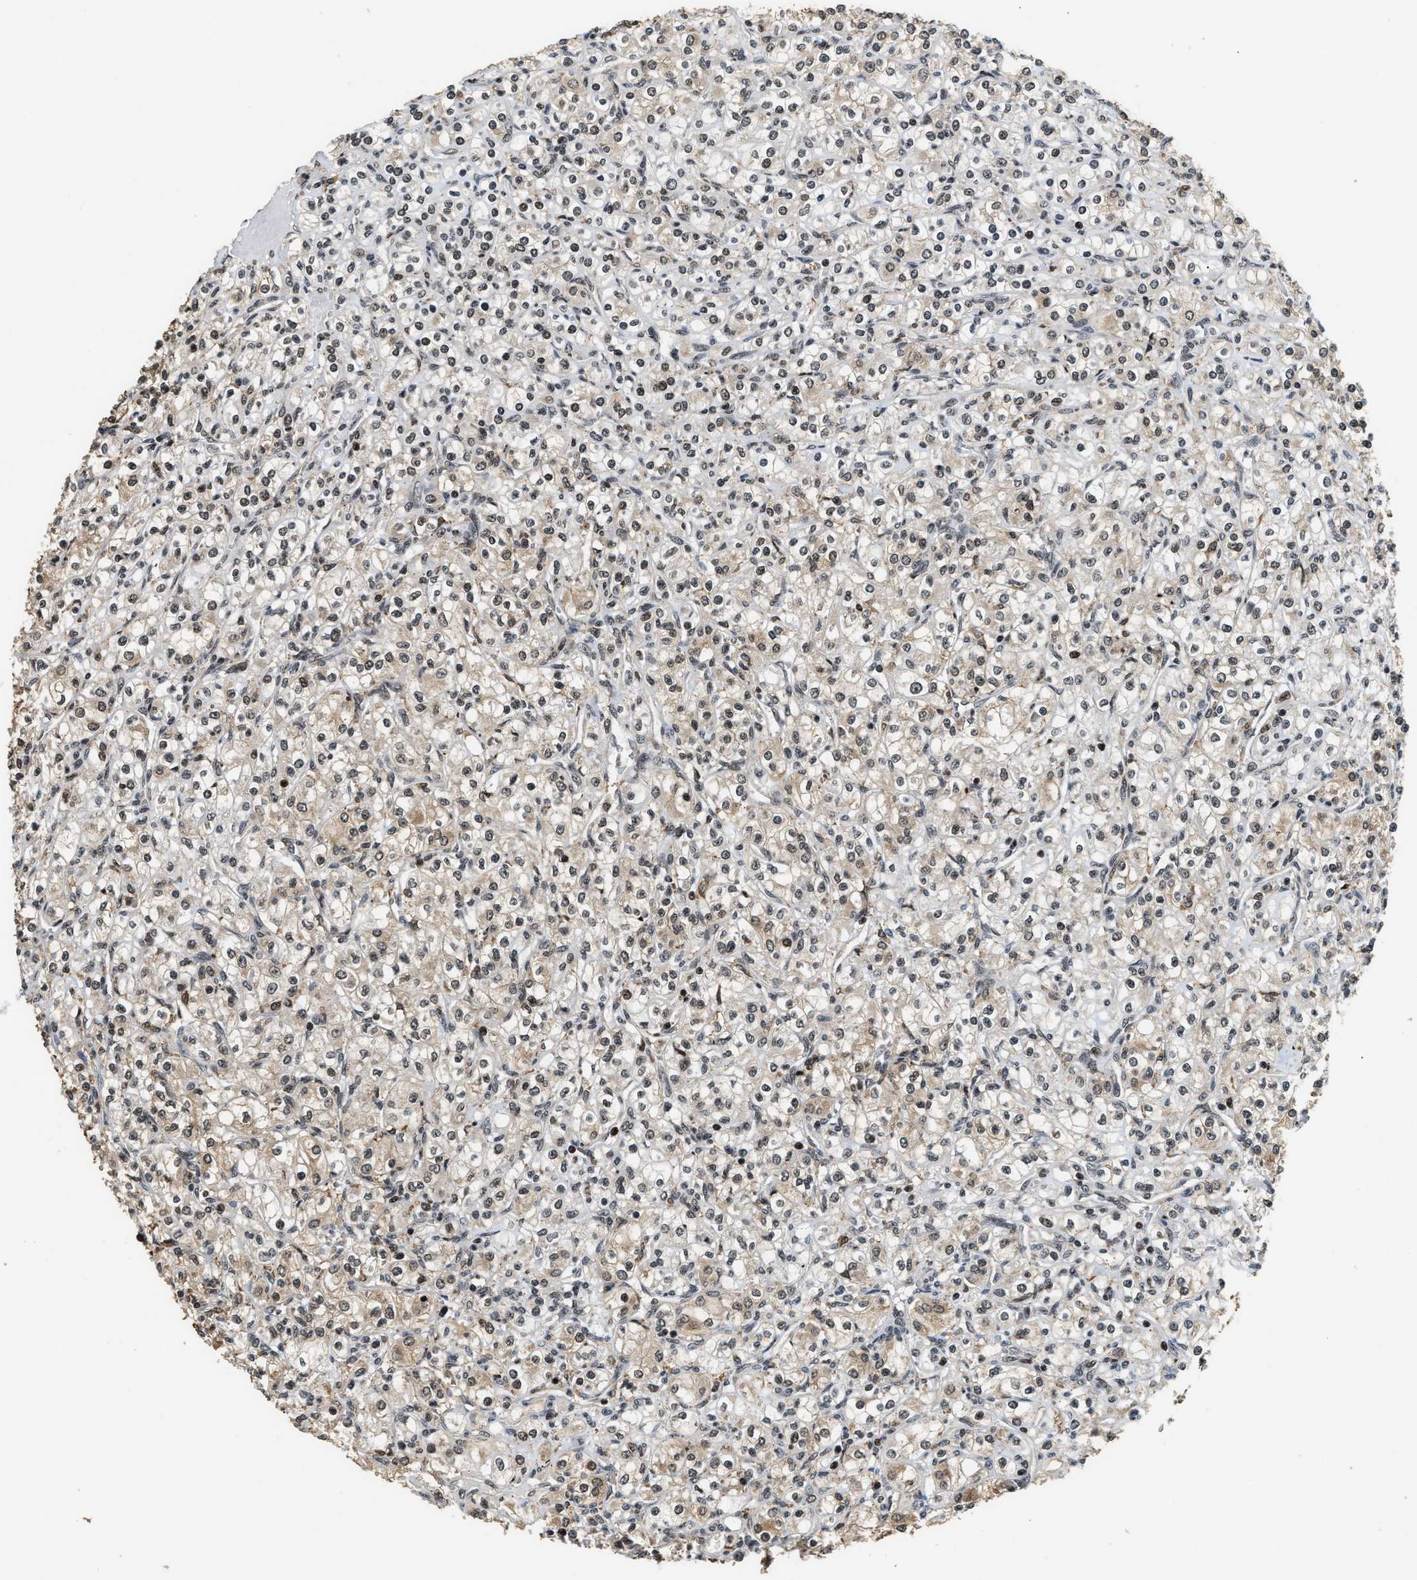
{"staining": {"intensity": "weak", "quantity": "25%-75%", "location": "cytoplasmic/membranous,nuclear"}, "tissue": "renal cancer", "cell_type": "Tumor cells", "image_type": "cancer", "snomed": [{"axis": "morphology", "description": "Adenocarcinoma, NOS"}, {"axis": "topography", "description": "Kidney"}], "caption": "Renal adenocarcinoma stained with DAB immunohistochemistry reveals low levels of weak cytoplasmic/membranous and nuclear expression in about 25%-75% of tumor cells.", "gene": "RAD21", "patient": {"sex": "male", "age": 77}}